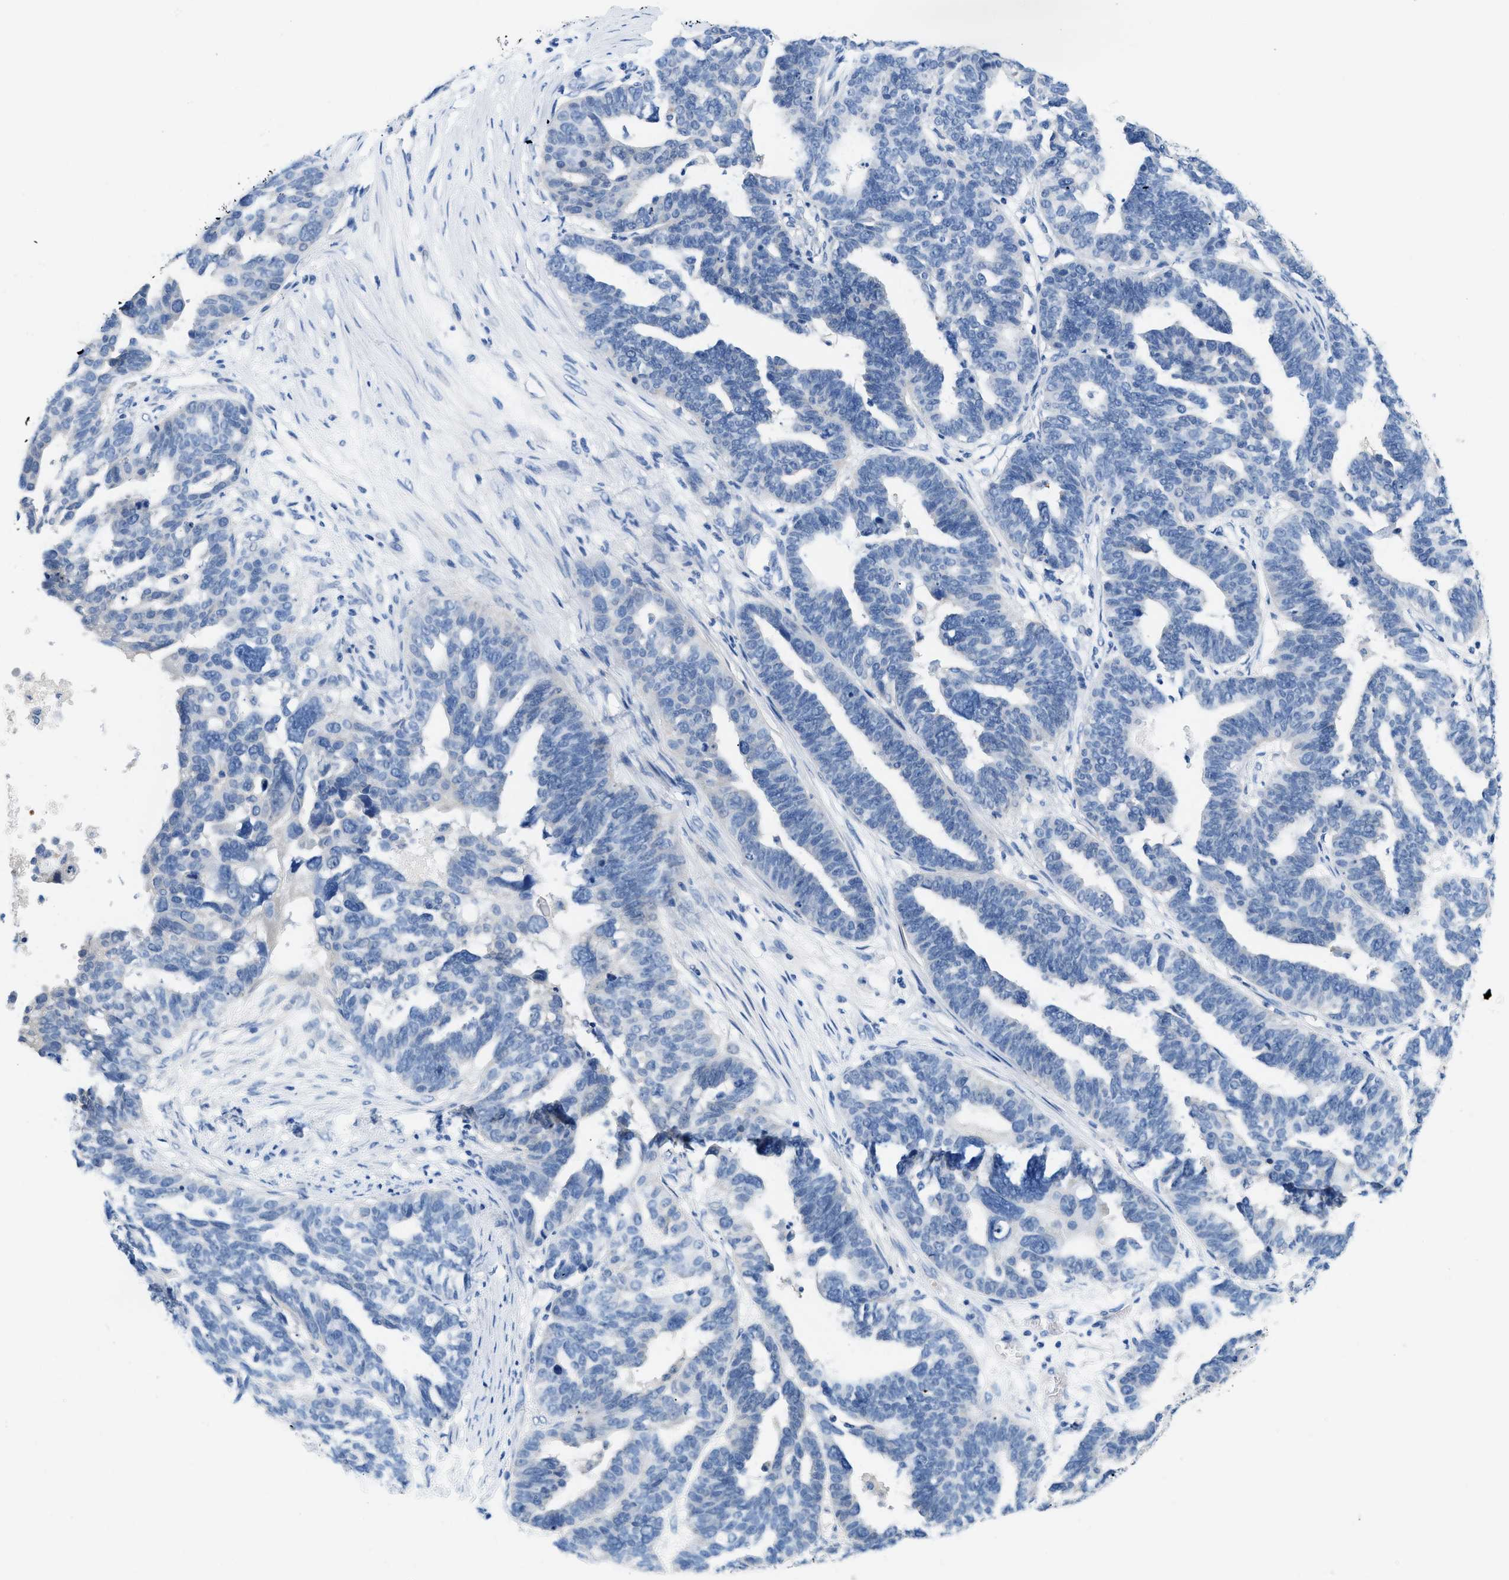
{"staining": {"intensity": "negative", "quantity": "none", "location": "none"}, "tissue": "ovarian cancer", "cell_type": "Tumor cells", "image_type": "cancer", "snomed": [{"axis": "morphology", "description": "Cystadenocarcinoma, serous, NOS"}, {"axis": "topography", "description": "Ovary"}], "caption": "IHC micrograph of human serous cystadenocarcinoma (ovarian) stained for a protein (brown), which displays no expression in tumor cells. (DAB (3,3'-diaminobenzidine) IHC, high magnification).", "gene": "BPGM", "patient": {"sex": "female", "age": 59}}